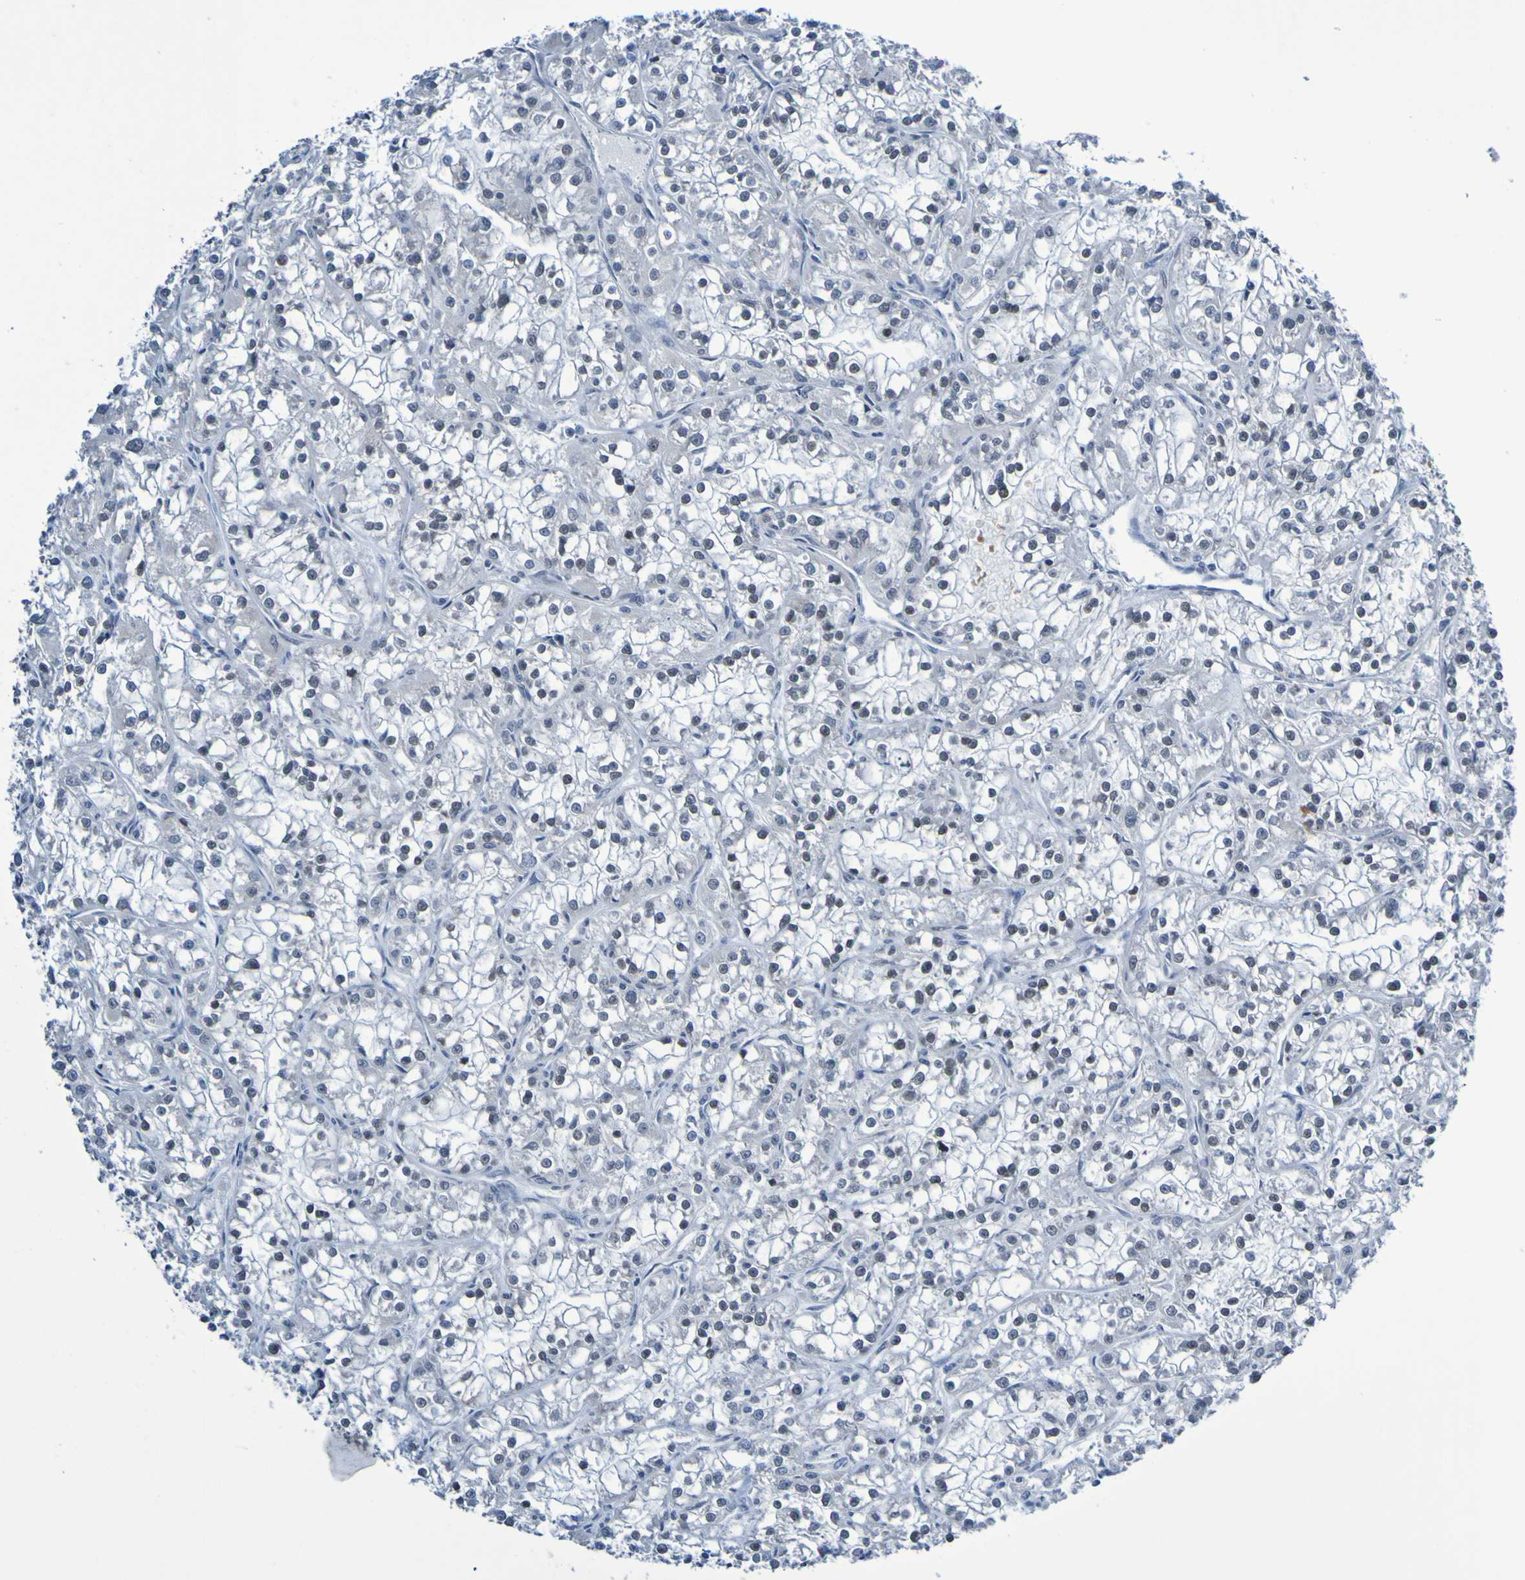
{"staining": {"intensity": "negative", "quantity": "none", "location": "none"}, "tissue": "renal cancer", "cell_type": "Tumor cells", "image_type": "cancer", "snomed": [{"axis": "morphology", "description": "Adenocarcinoma, NOS"}, {"axis": "topography", "description": "Kidney"}], "caption": "Tumor cells show no significant protein staining in renal cancer.", "gene": "PCGF1", "patient": {"sex": "female", "age": 52}}